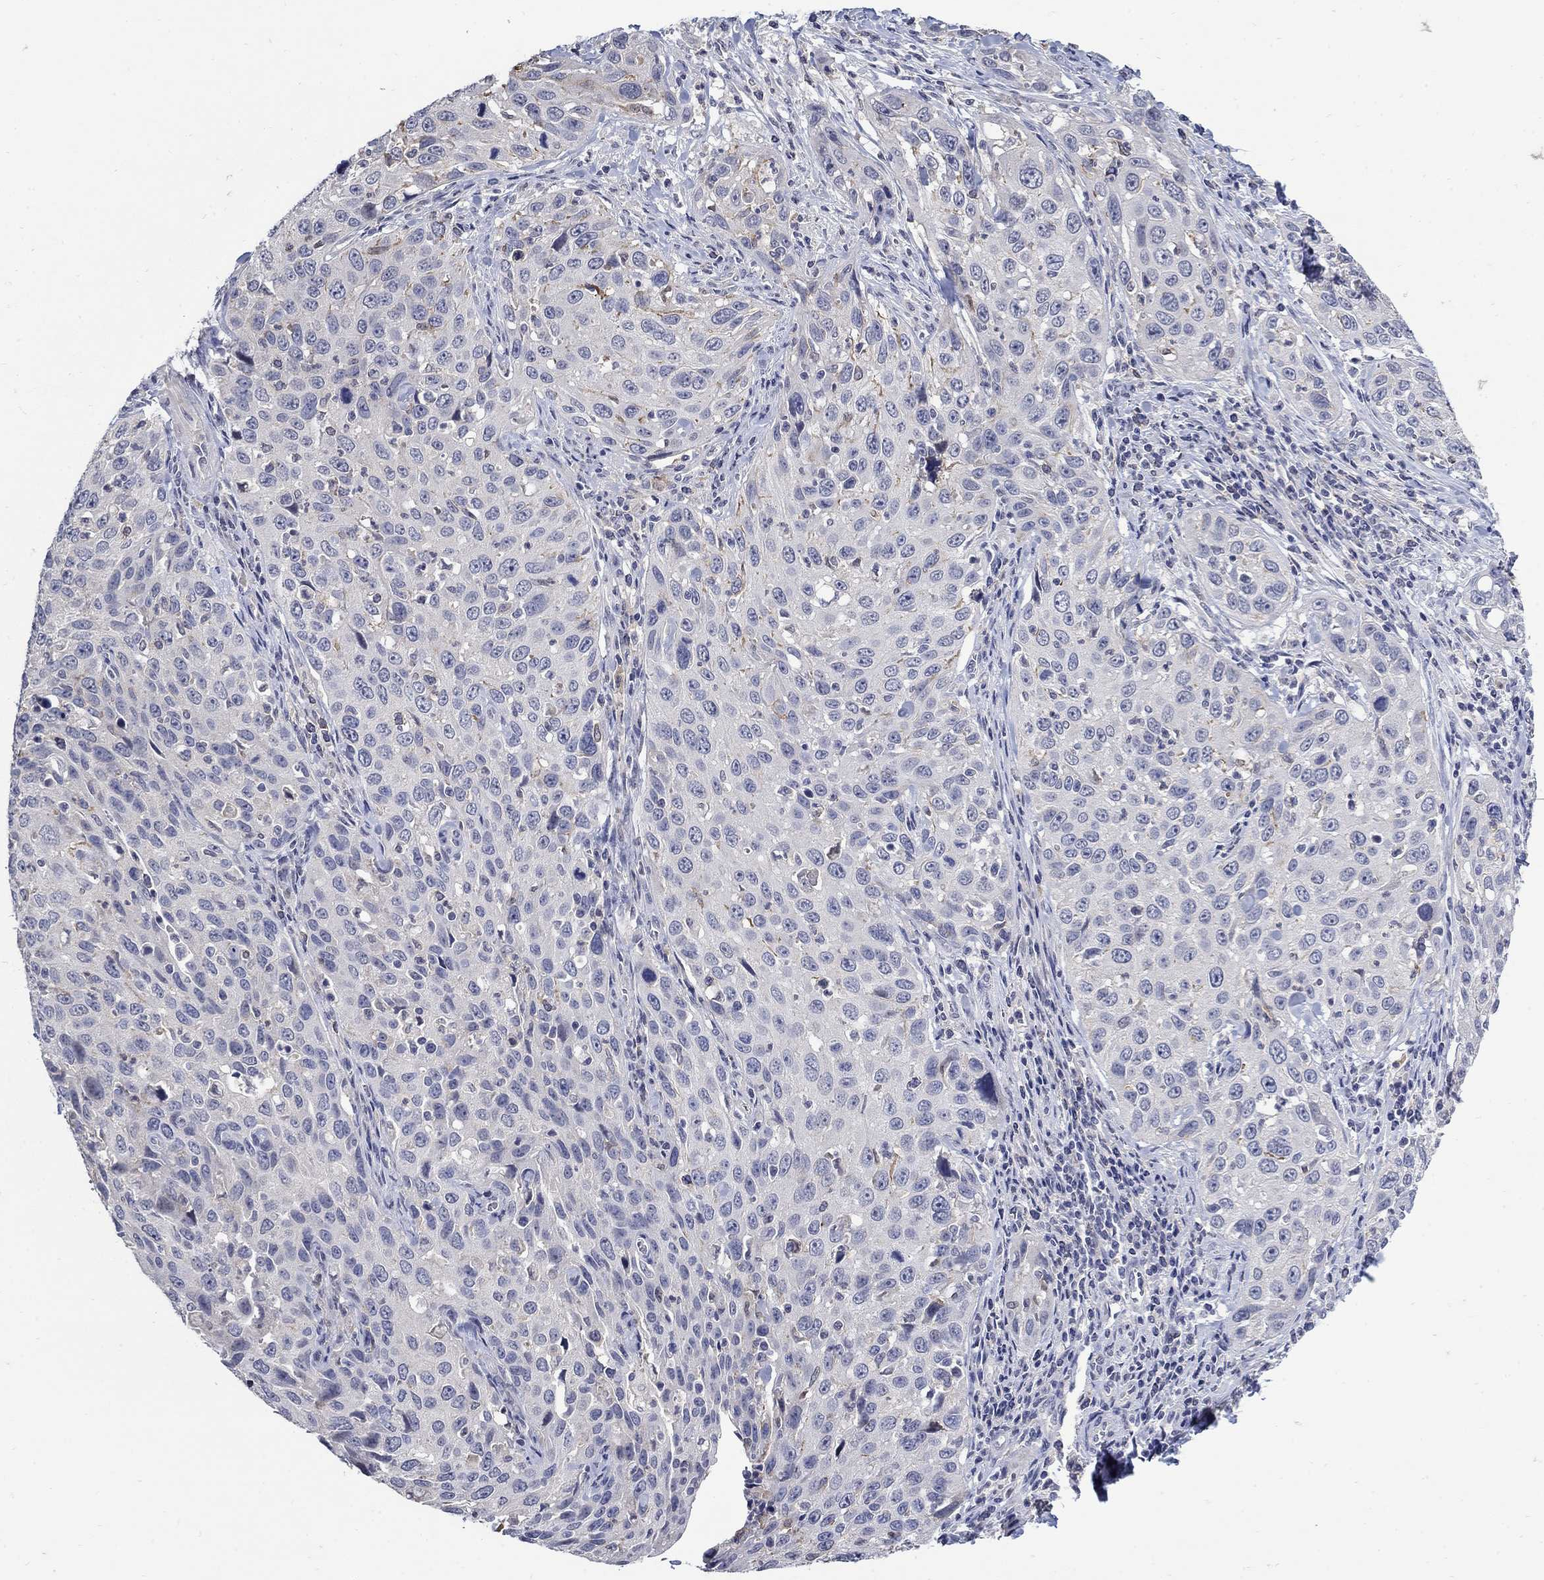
{"staining": {"intensity": "weak", "quantity": "<25%", "location": "cytoplasmic/membranous"}, "tissue": "cervical cancer", "cell_type": "Tumor cells", "image_type": "cancer", "snomed": [{"axis": "morphology", "description": "Squamous cell carcinoma, NOS"}, {"axis": "topography", "description": "Cervix"}], "caption": "Immunohistochemistry (IHC) photomicrograph of squamous cell carcinoma (cervical) stained for a protein (brown), which shows no expression in tumor cells.", "gene": "CETN1", "patient": {"sex": "female", "age": 26}}